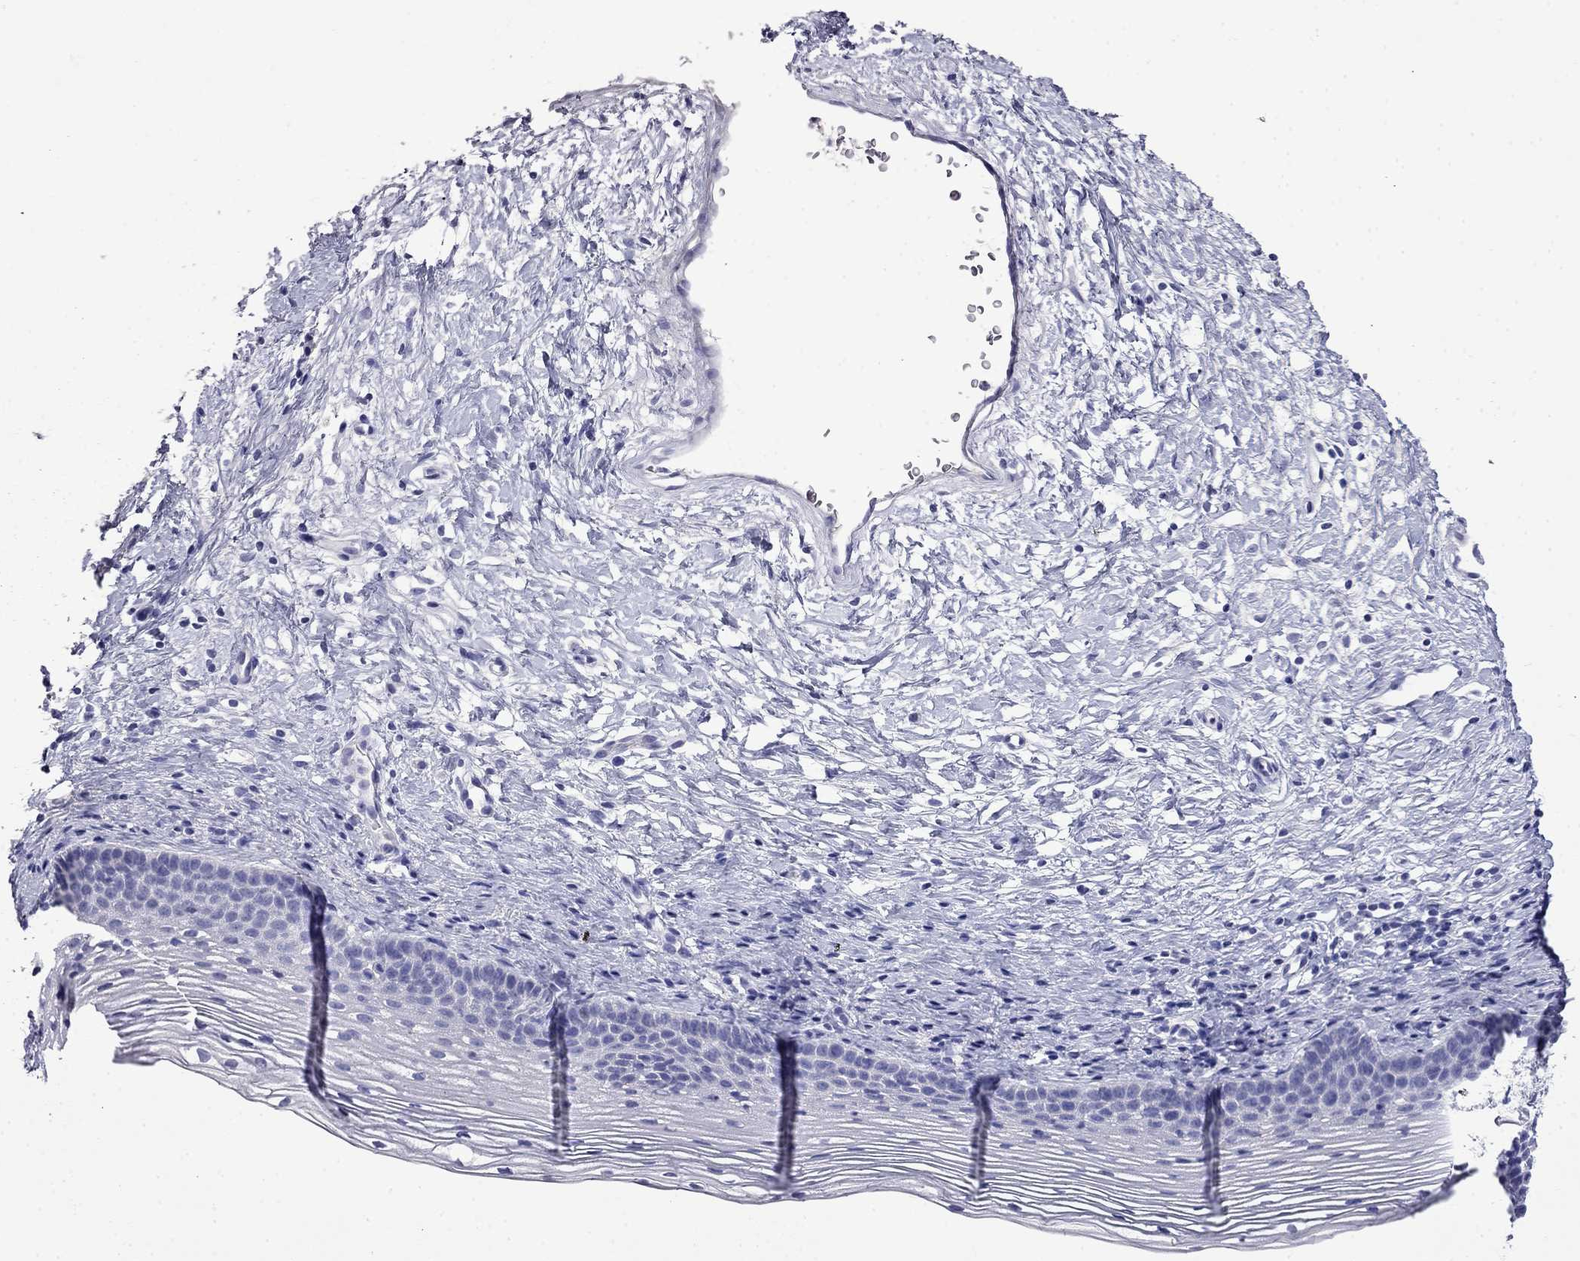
{"staining": {"intensity": "negative", "quantity": "none", "location": "none"}, "tissue": "cervix", "cell_type": "Glandular cells", "image_type": "normal", "snomed": [{"axis": "morphology", "description": "Normal tissue, NOS"}, {"axis": "topography", "description": "Cervix"}], "caption": "DAB (3,3'-diaminobenzidine) immunohistochemical staining of benign cervix demonstrates no significant staining in glandular cells. (DAB immunohistochemistry, high magnification).", "gene": "MYO15A", "patient": {"sex": "female", "age": 39}}